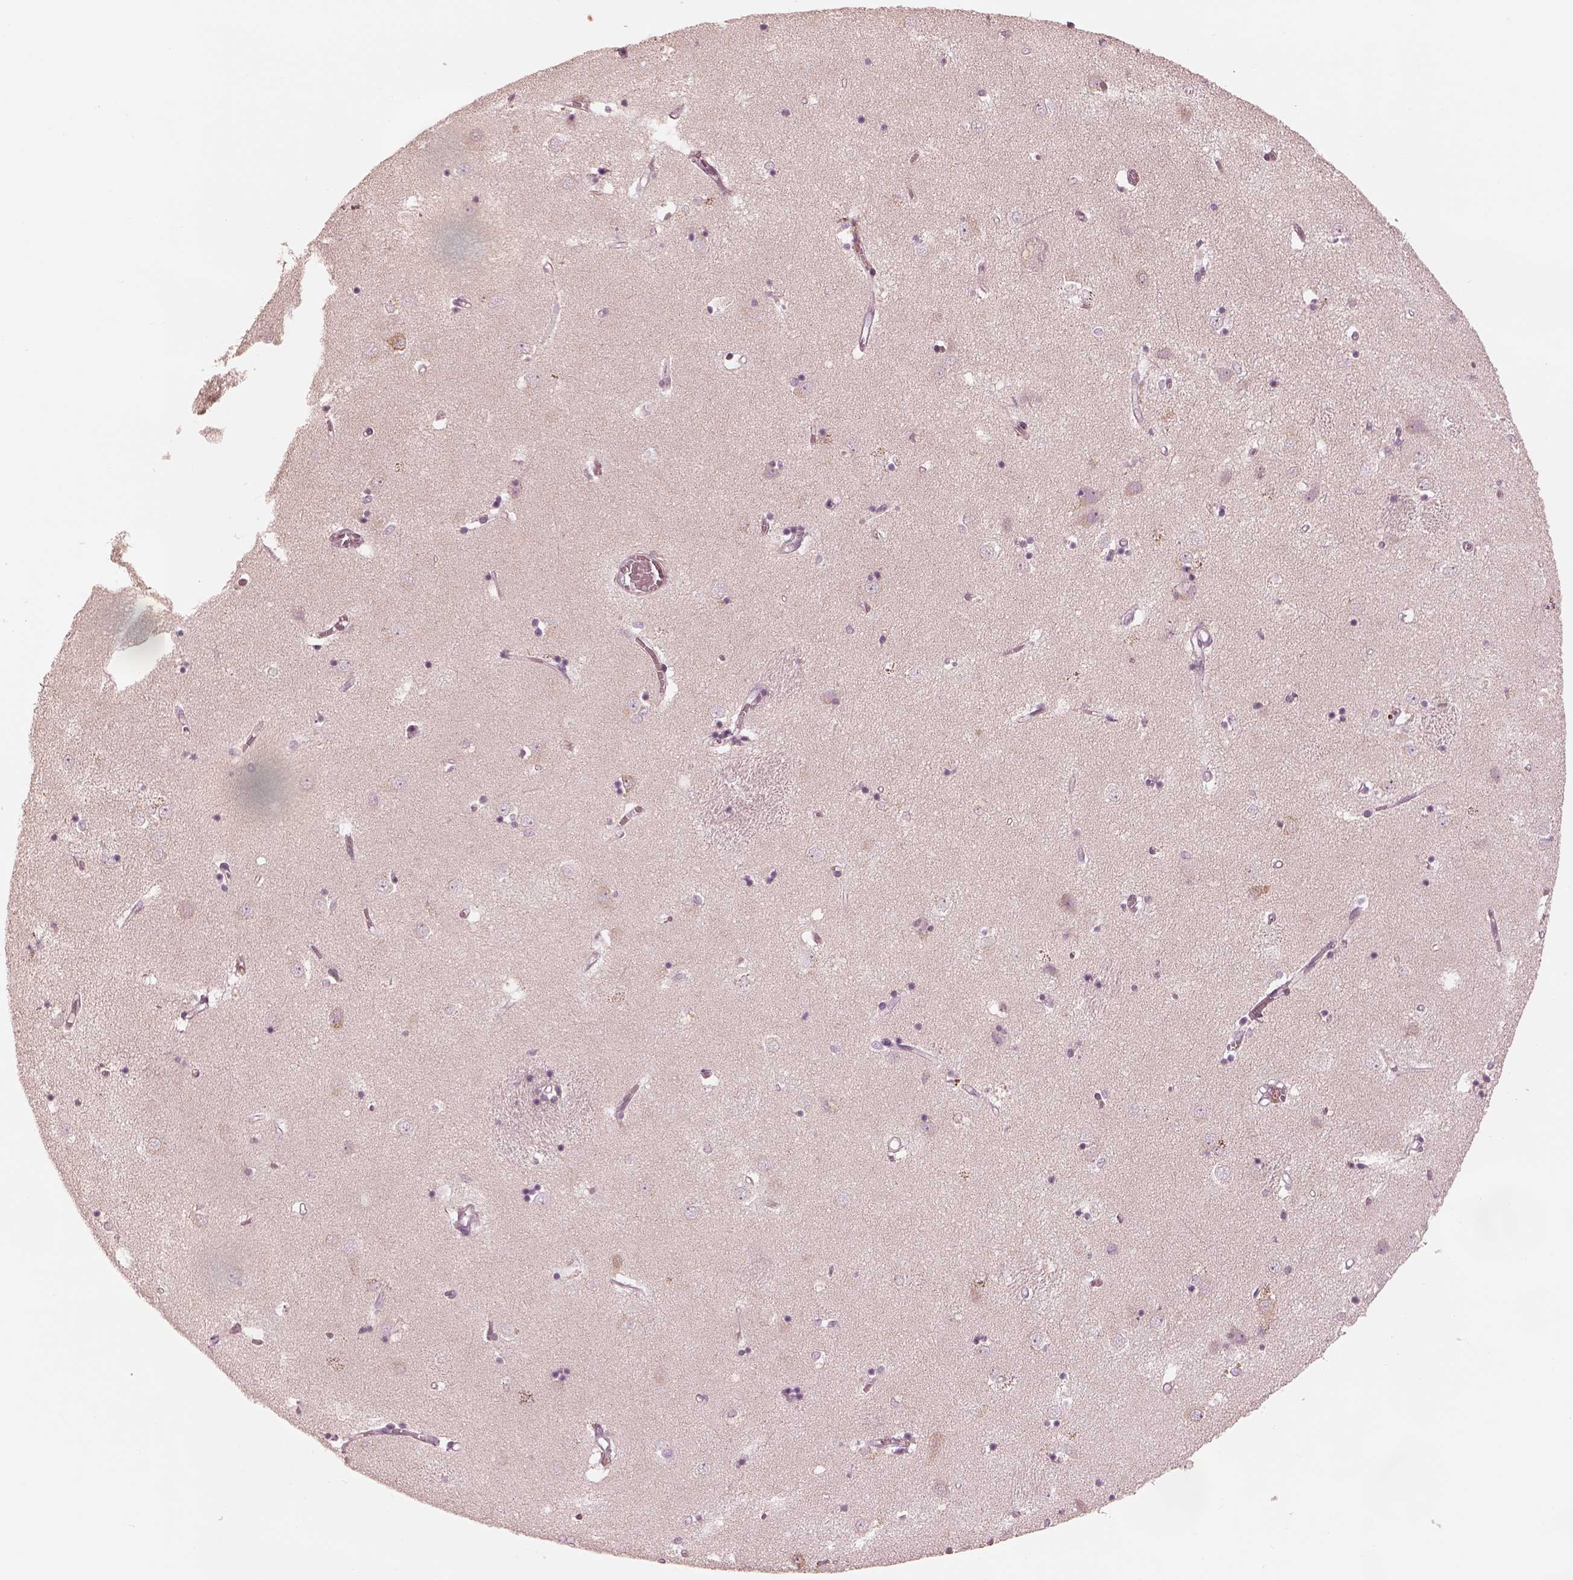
{"staining": {"intensity": "negative", "quantity": "none", "location": "none"}, "tissue": "caudate", "cell_type": "Glial cells", "image_type": "normal", "snomed": [{"axis": "morphology", "description": "Normal tissue, NOS"}, {"axis": "topography", "description": "Lateral ventricle wall"}], "caption": "A histopathology image of caudate stained for a protein exhibits no brown staining in glial cells.", "gene": "ANKLE1", "patient": {"sex": "male", "age": 54}}